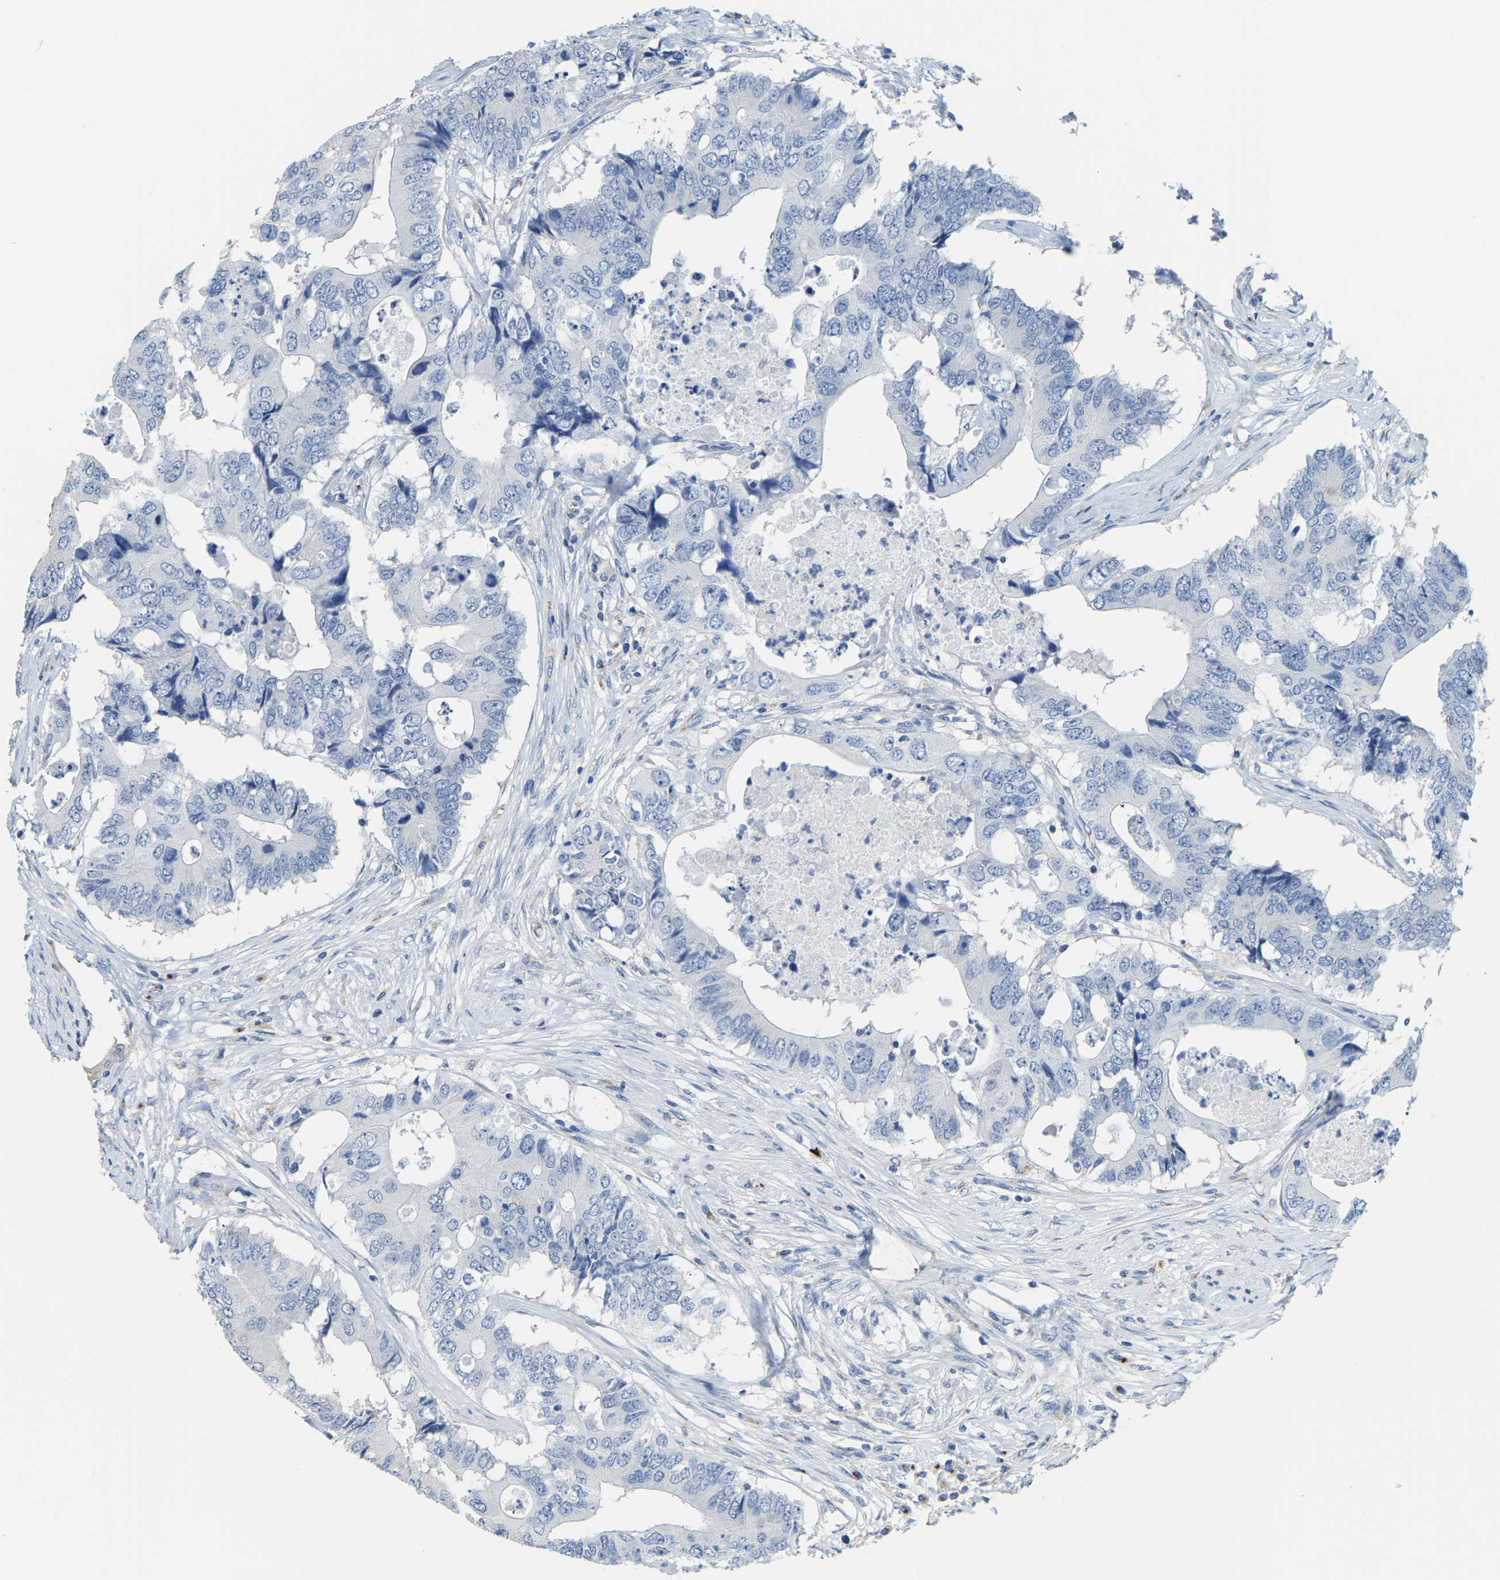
{"staining": {"intensity": "negative", "quantity": "none", "location": "none"}, "tissue": "colorectal cancer", "cell_type": "Tumor cells", "image_type": "cancer", "snomed": [{"axis": "morphology", "description": "Adenocarcinoma, NOS"}, {"axis": "topography", "description": "Colon"}], "caption": "Colorectal adenocarcinoma was stained to show a protein in brown. There is no significant positivity in tumor cells. Brightfield microscopy of immunohistochemistry (IHC) stained with DAB (3,3'-diaminobenzidine) (brown) and hematoxylin (blue), captured at high magnification.", "gene": "FAM174A", "patient": {"sex": "male", "age": 71}}